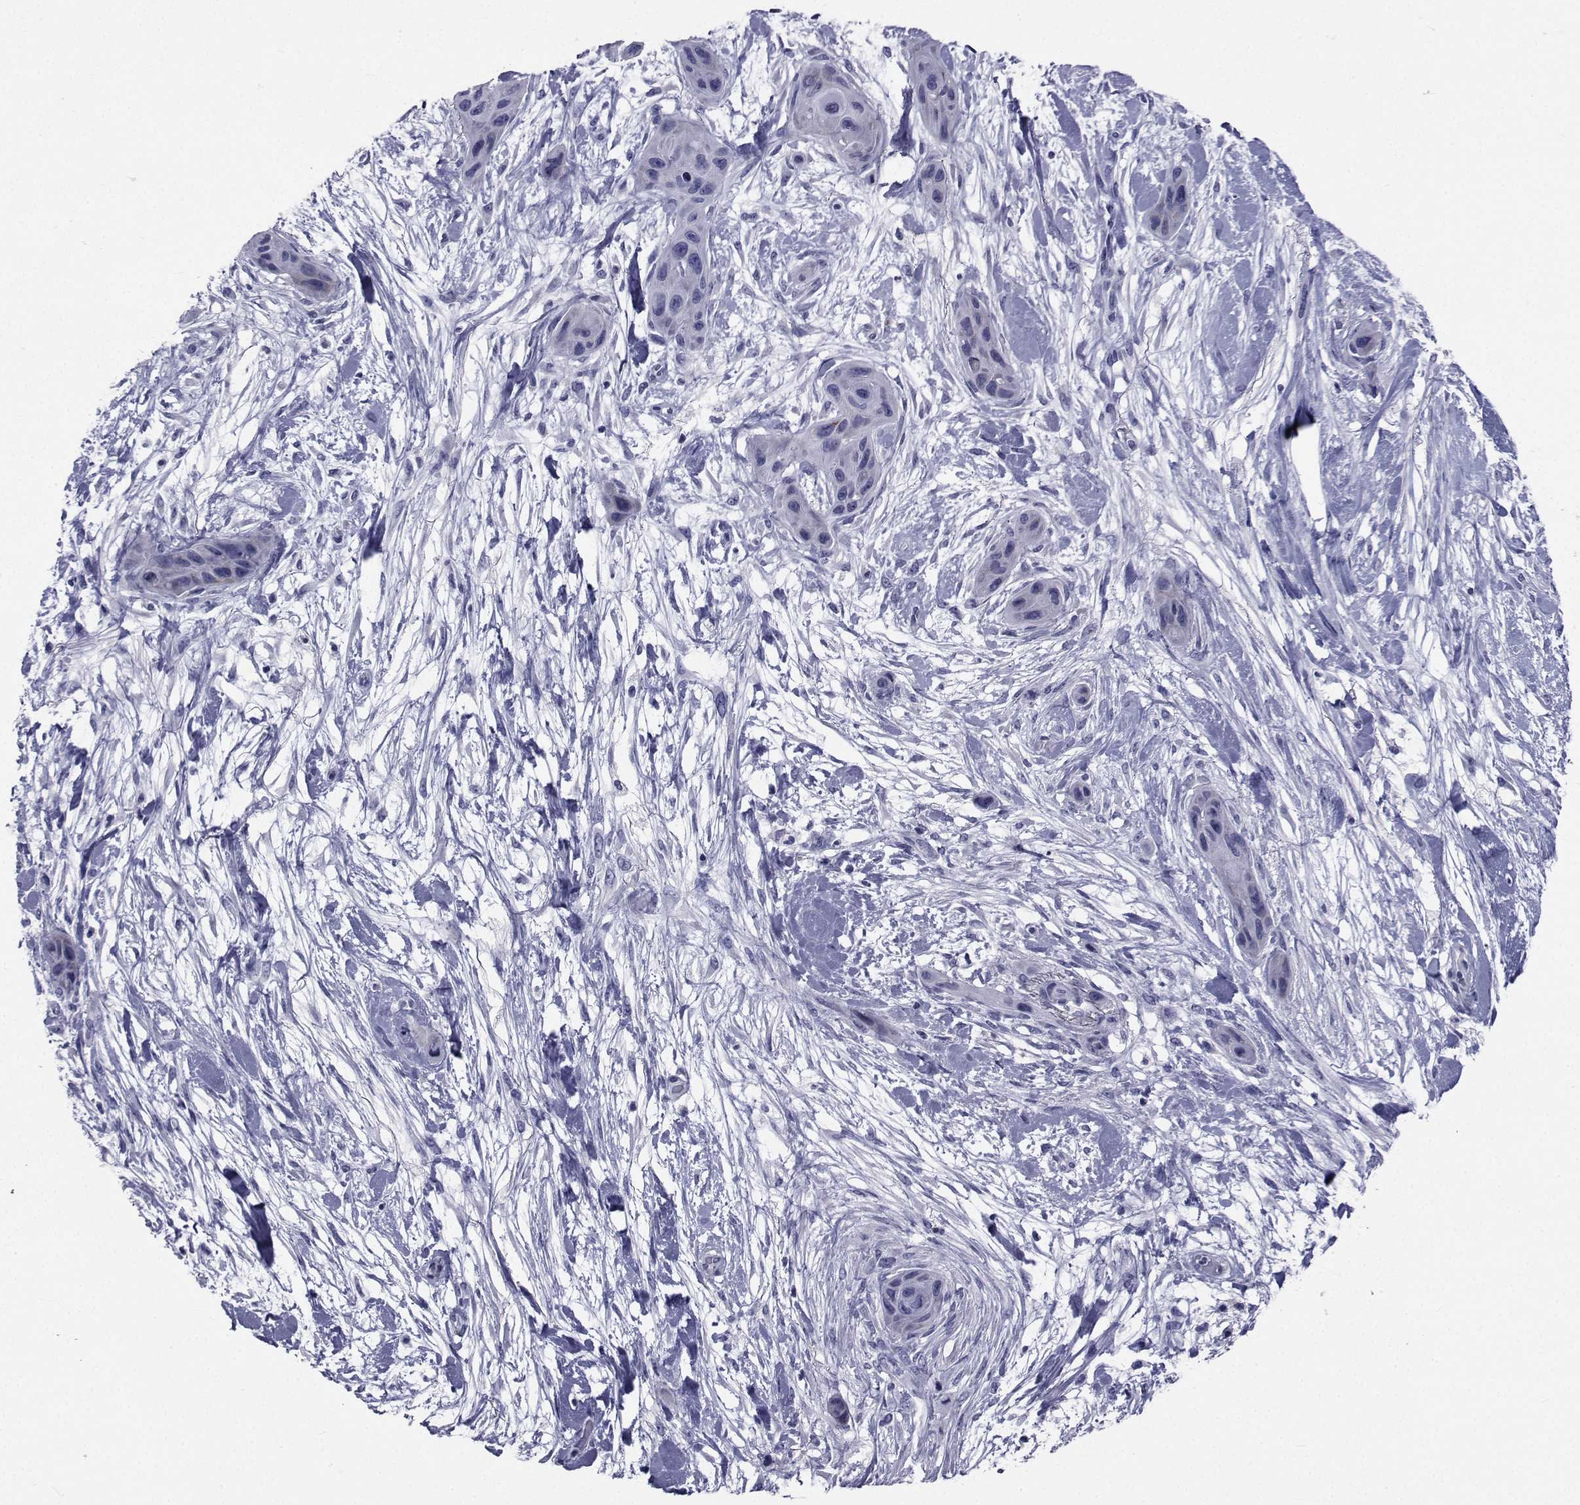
{"staining": {"intensity": "negative", "quantity": "none", "location": "none"}, "tissue": "skin cancer", "cell_type": "Tumor cells", "image_type": "cancer", "snomed": [{"axis": "morphology", "description": "Squamous cell carcinoma, NOS"}, {"axis": "topography", "description": "Skin"}], "caption": "Immunohistochemical staining of human skin cancer shows no significant positivity in tumor cells.", "gene": "ROPN1", "patient": {"sex": "male", "age": 79}}